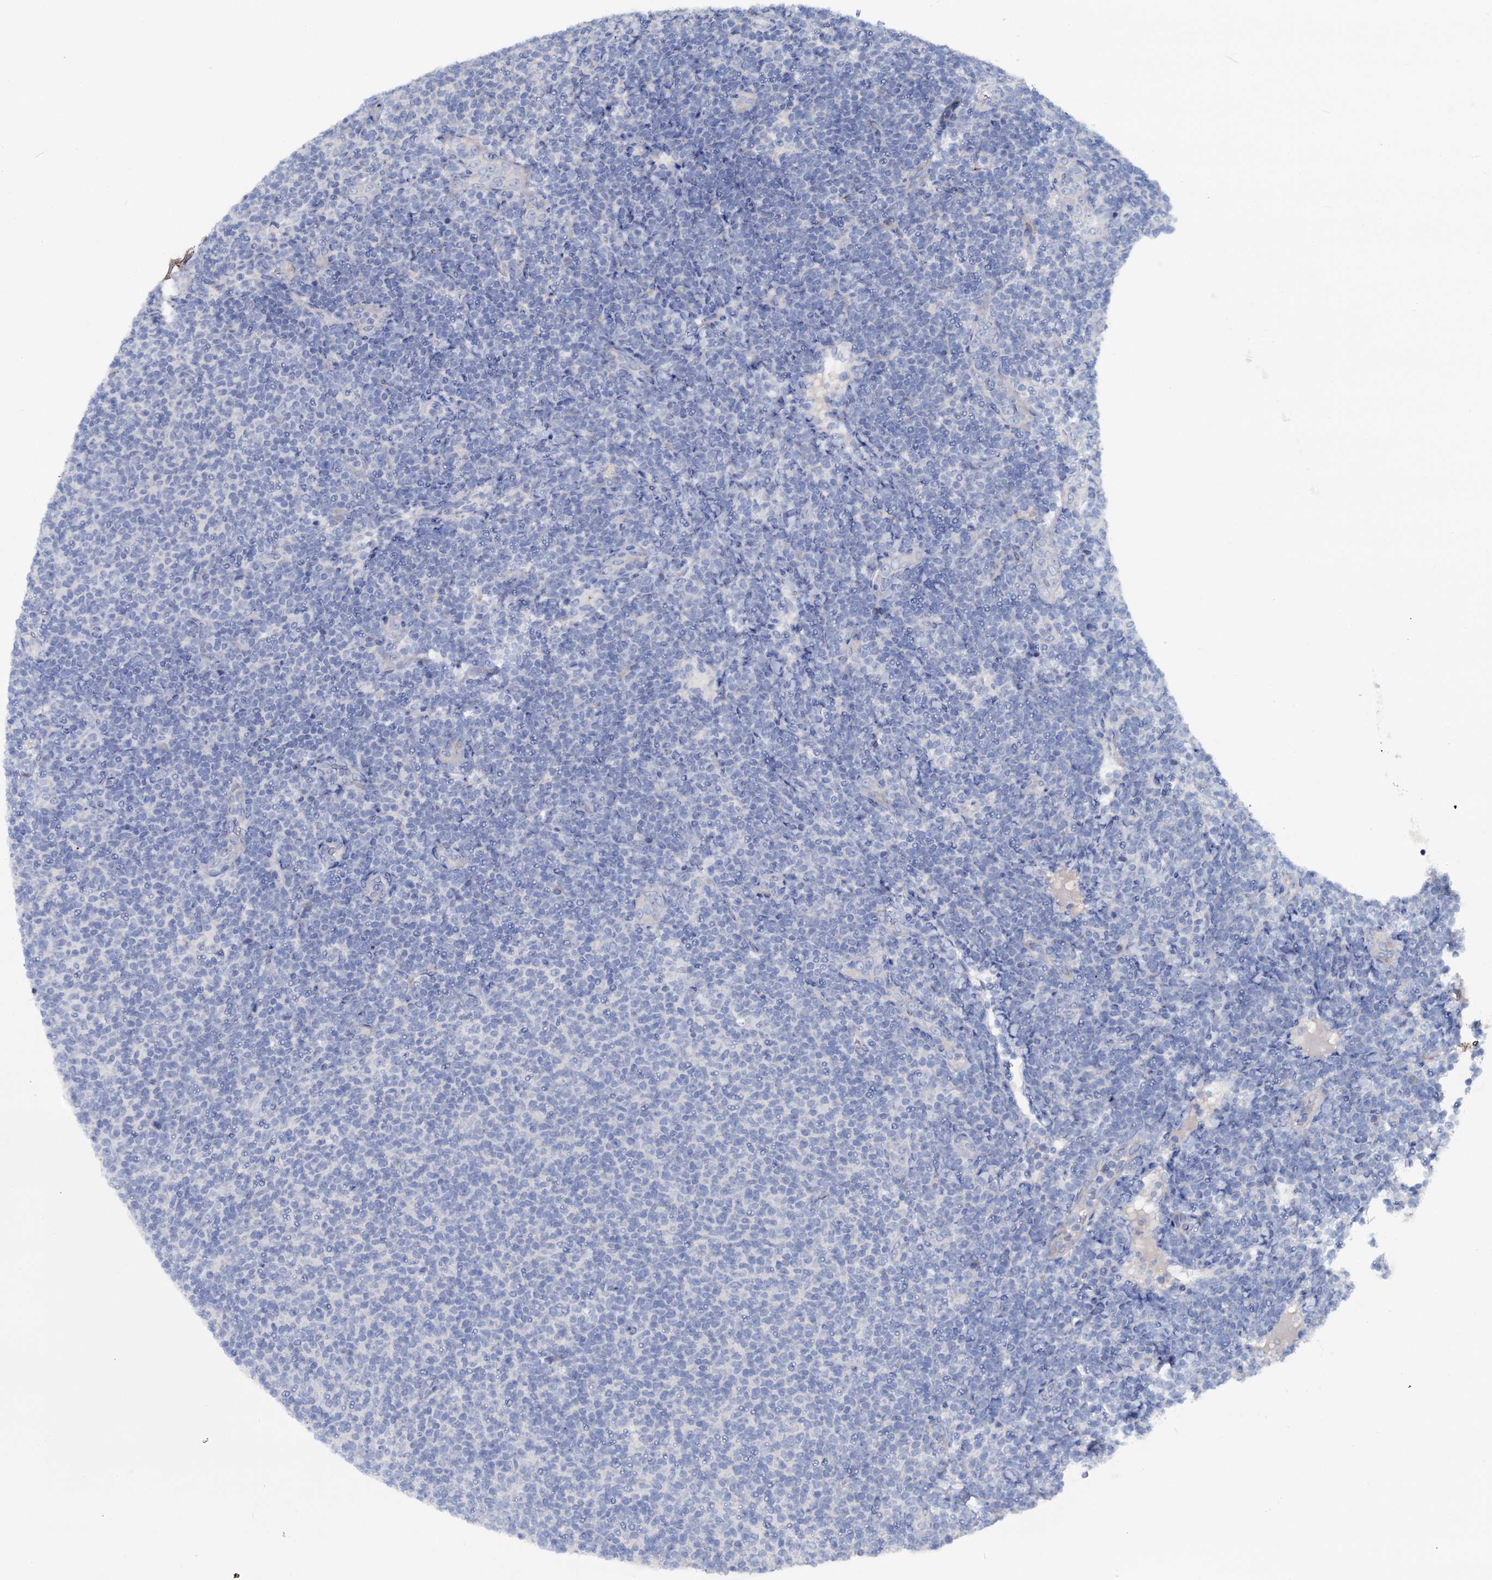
{"staining": {"intensity": "negative", "quantity": "none", "location": "none"}, "tissue": "lymphoma", "cell_type": "Tumor cells", "image_type": "cancer", "snomed": [{"axis": "morphology", "description": "Malignant lymphoma, non-Hodgkin's type, Low grade"}, {"axis": "topography", "description": "Lymph node"}], "caption": "Malignant lymphoma, non-Hodgkin's type (low-grade) was stained to show a protein in brown. There is no significant positivity in tumor cells.", "gene": "DYDC2", "patient": {"sex": "male", "age": 66}}